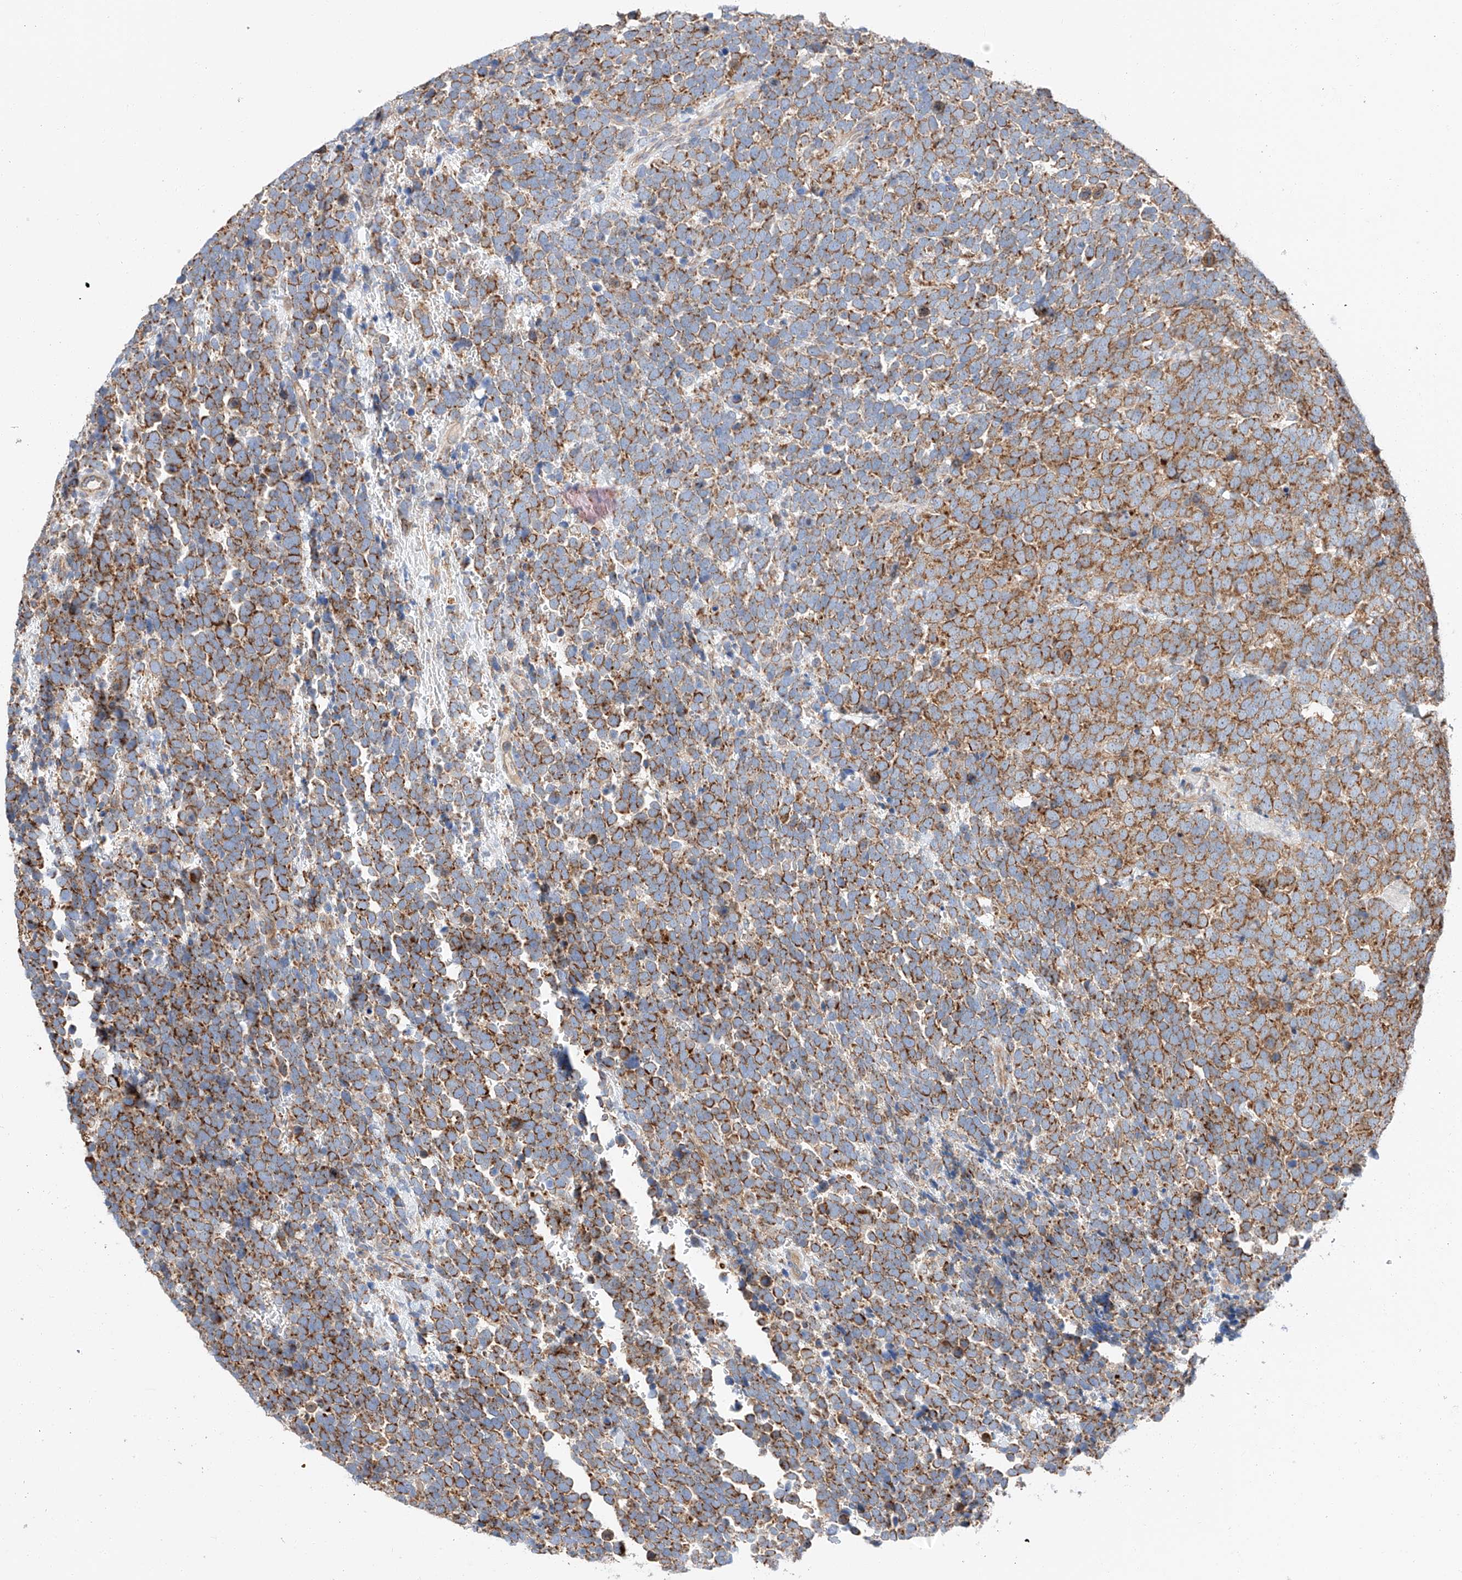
{"staining": {"intensity": "strong", "quantity": ">75%", "location": "cytoplasmic/membranous"}, "tissue": "urothelial cancer", "cell_type": "Tumor cells", "image_type": "cancer", "snomed": [{"axis": "morphology", "description": "Urothelial carcinoma, High grade"}, {"axis": "topography", "description": "Urinary bladder"}], "caption": "Brown immunohistochemical staining in human urothelial carcinoma (high-grade) exhibits strong cytoplasmic/membranous positivity in approximately >75% of tumor cells.", "gene": "RUSC1", "patient": {"sex": "female", "age": 82}}